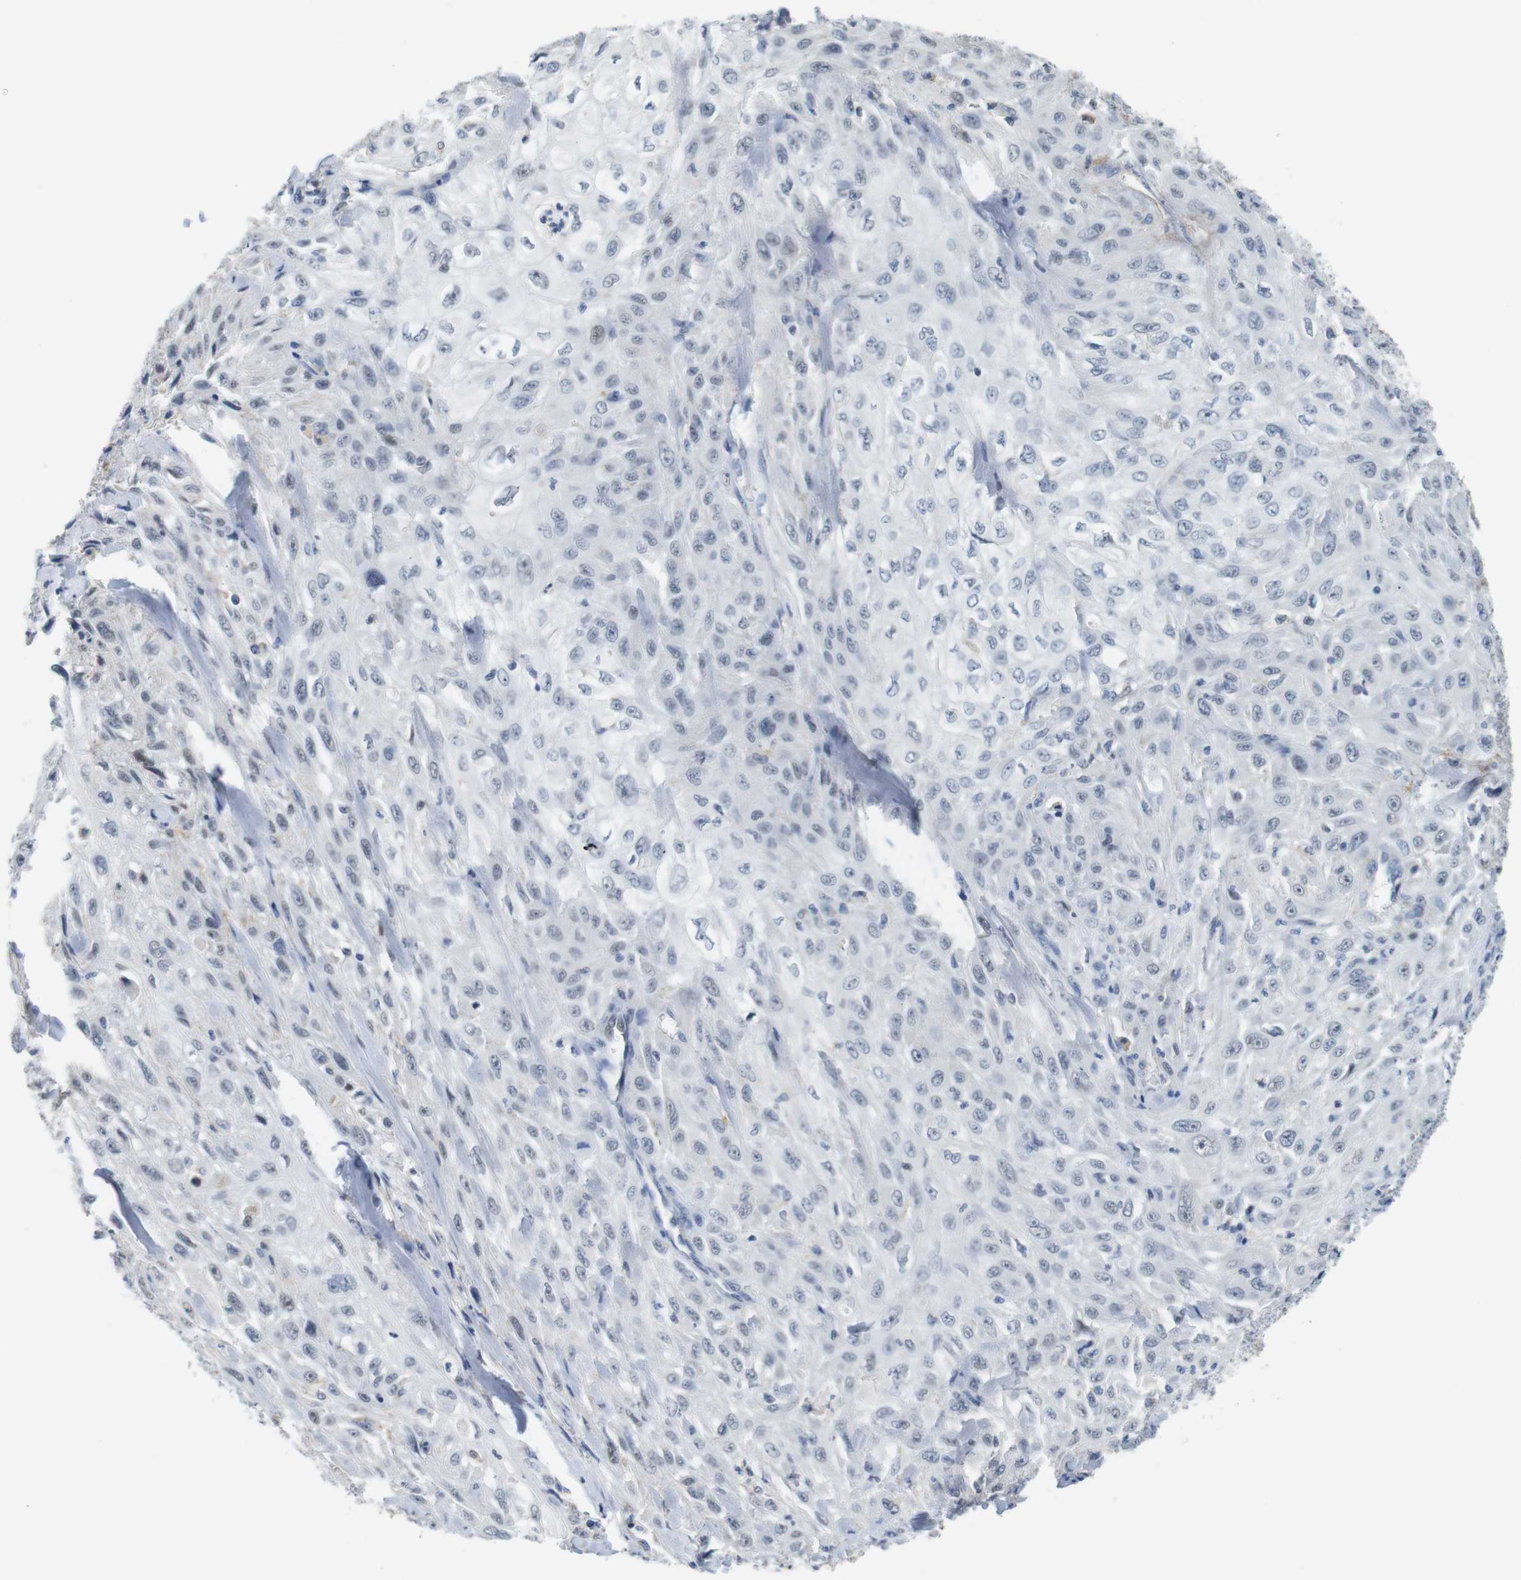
{"staining": {"intensity": "negative", "quantity": "none", "location": "none"}, "tissue": "skin cancer", "cell_type": "Tumor cells", "image_type": "cancer", "snomed": [{"axis": "morphology", "description": "Squamous cell carcinoma, NOS"}, {"axis": "morphology", "description": "Squamous cell carcinoma, metastatic, NOS"}, {"axis": "topography", "description": "Skin"}, {"axis": "topography", "description": "Lymph node"}], "caption": "The IHC photomicrograph has no significant positivity in tumor cells of skin cancer (metastatic squamous cell carcinoma) tissue.", "gene": "OTOF", "patient": {"sex": "male", "age": 75}}